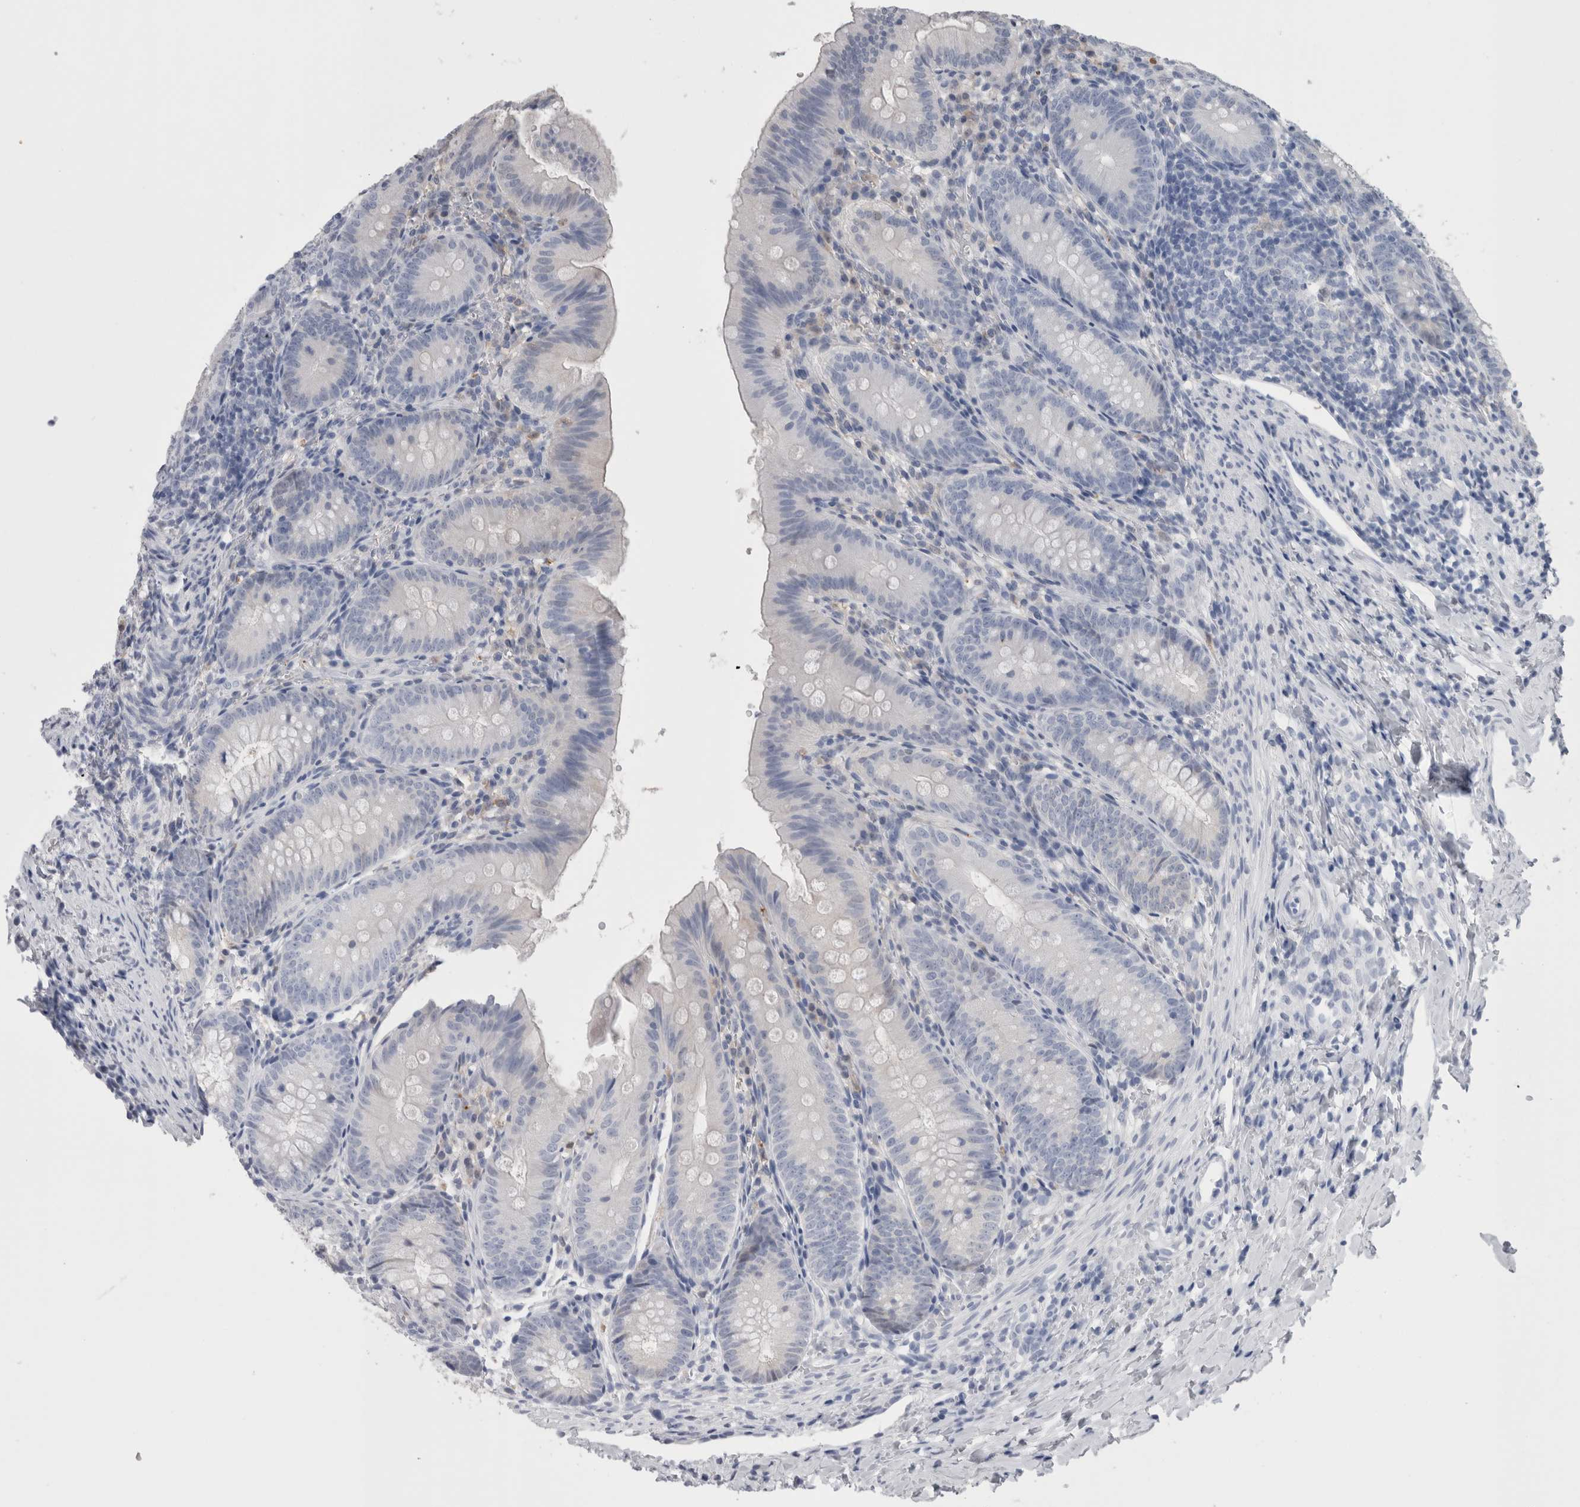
{"staining": {"intensity": "negative", "quantity": "none", "location": "none"}, "tissue": "appendix", "cell_type": "Glandular cells", "image_type": "normal", "snomed": [{"axis": "morphology", "description": "Normal tissue, NOS"}, {"axis": "topography", "description": "Appendix"}], "caption": "An immunohistochemistry (IHC) micrograph of unremarkable appendix is shown. There is no staining in glandular cells of appendix. Brightfield microscopy of IHC stained with DAB (brown) and hematoxylin (blue), captured at high magnification.", "gene": "CA8", "patient": {"sex": "male", "age": 1}}